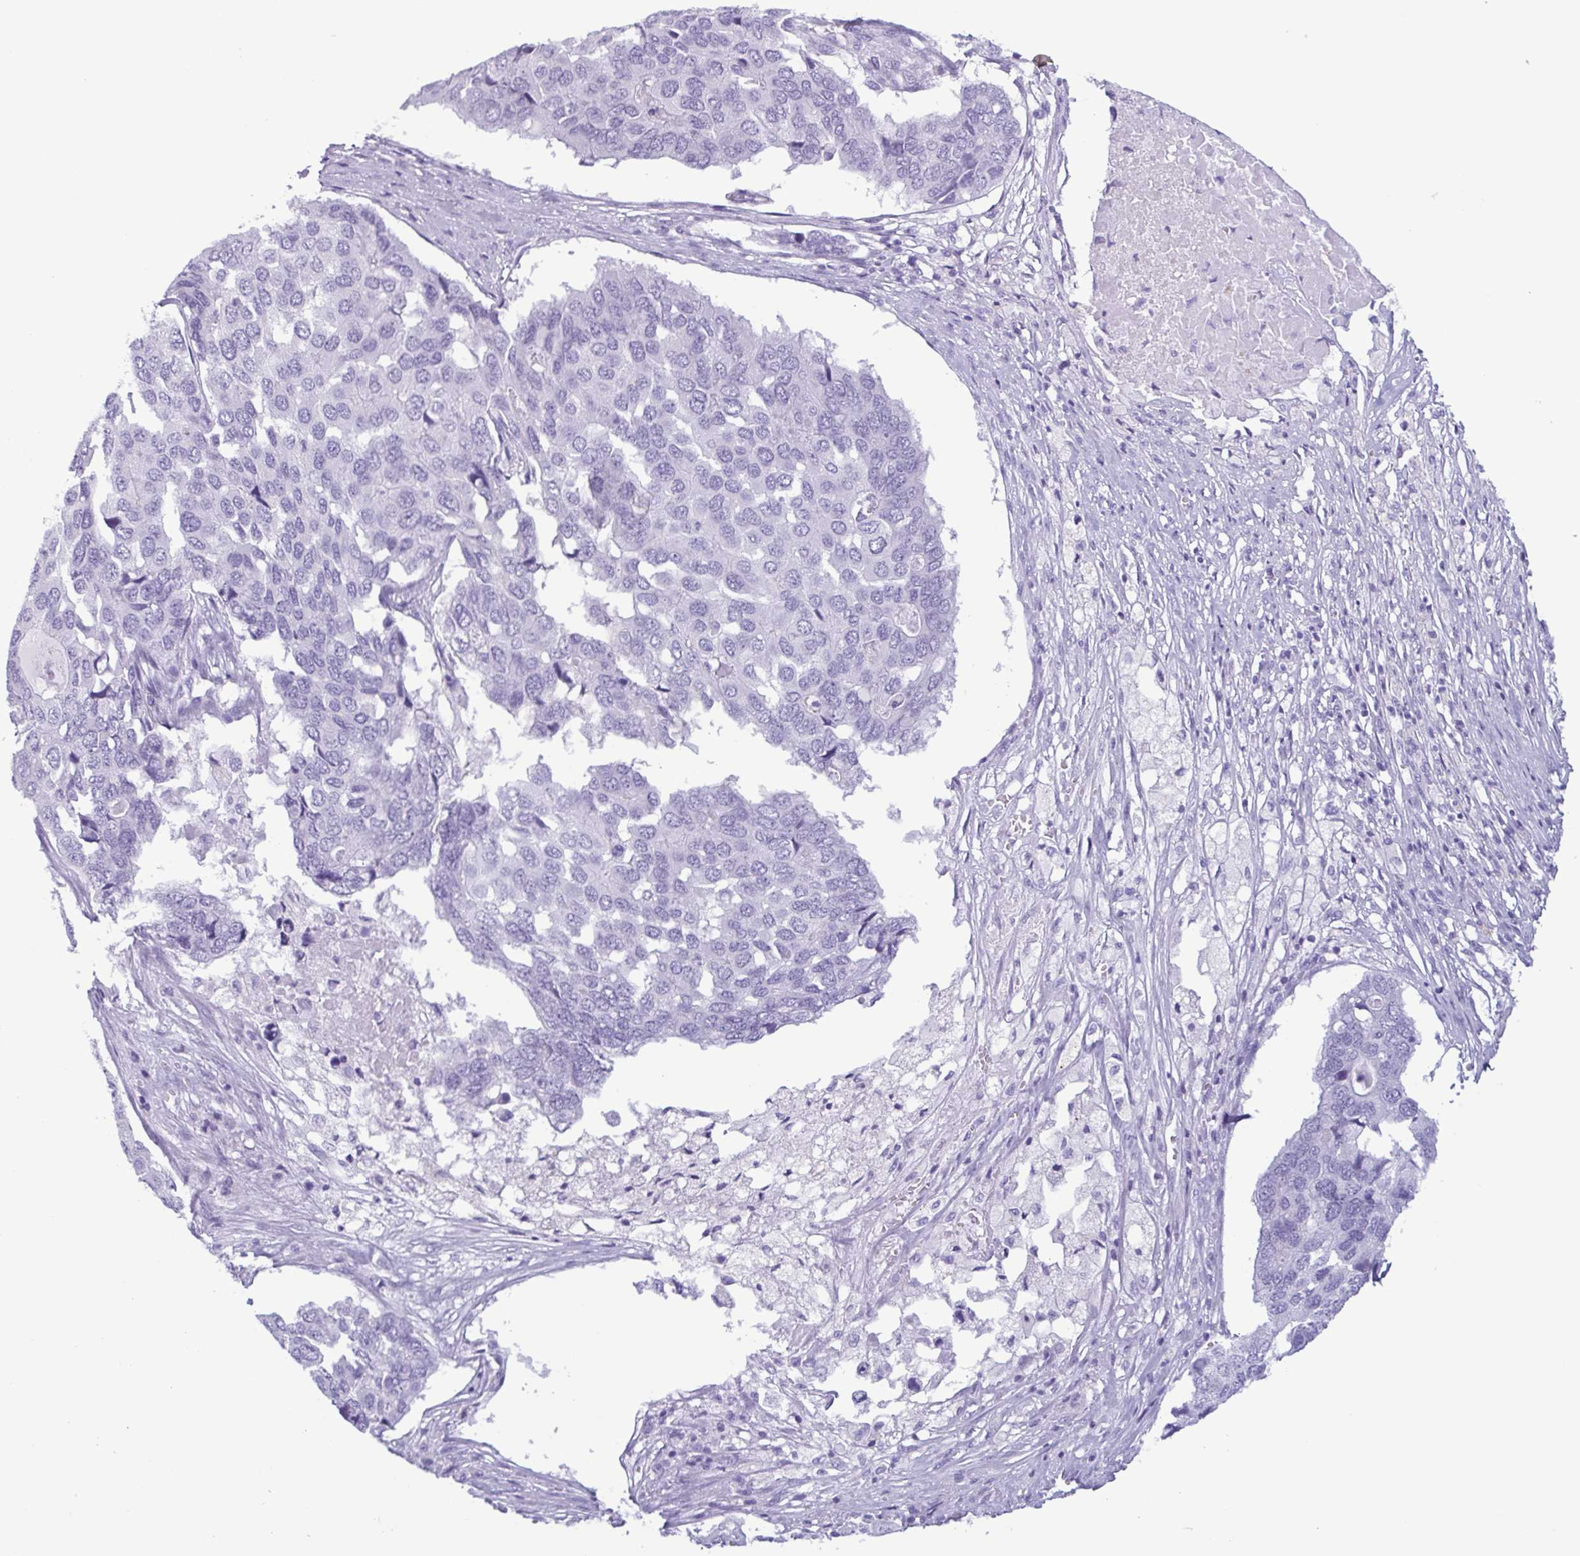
{"staining": {"intensity": "negative", "quantity": "none", "location": "none"}, "tissue": "pancreatic cancer", "cell_type": "Tumor cells", "image_type": "cancer", "snomed": [{"axis": "morphology", "description": "Adenocarcinoma, NOS"}, {"axis": "topography", "description": "Pancreas"}], "caption": "This image is of pancreatic adenocarcinoma stained with IHC to label a protein in brown with the nuclei are counter-stained blue. There is no positivity in tumor cells. (DAB immunohistochemistry with hematoxylin counter stain).", "gene": "LTF", "patient": {"sex": "male", "age": 50}}